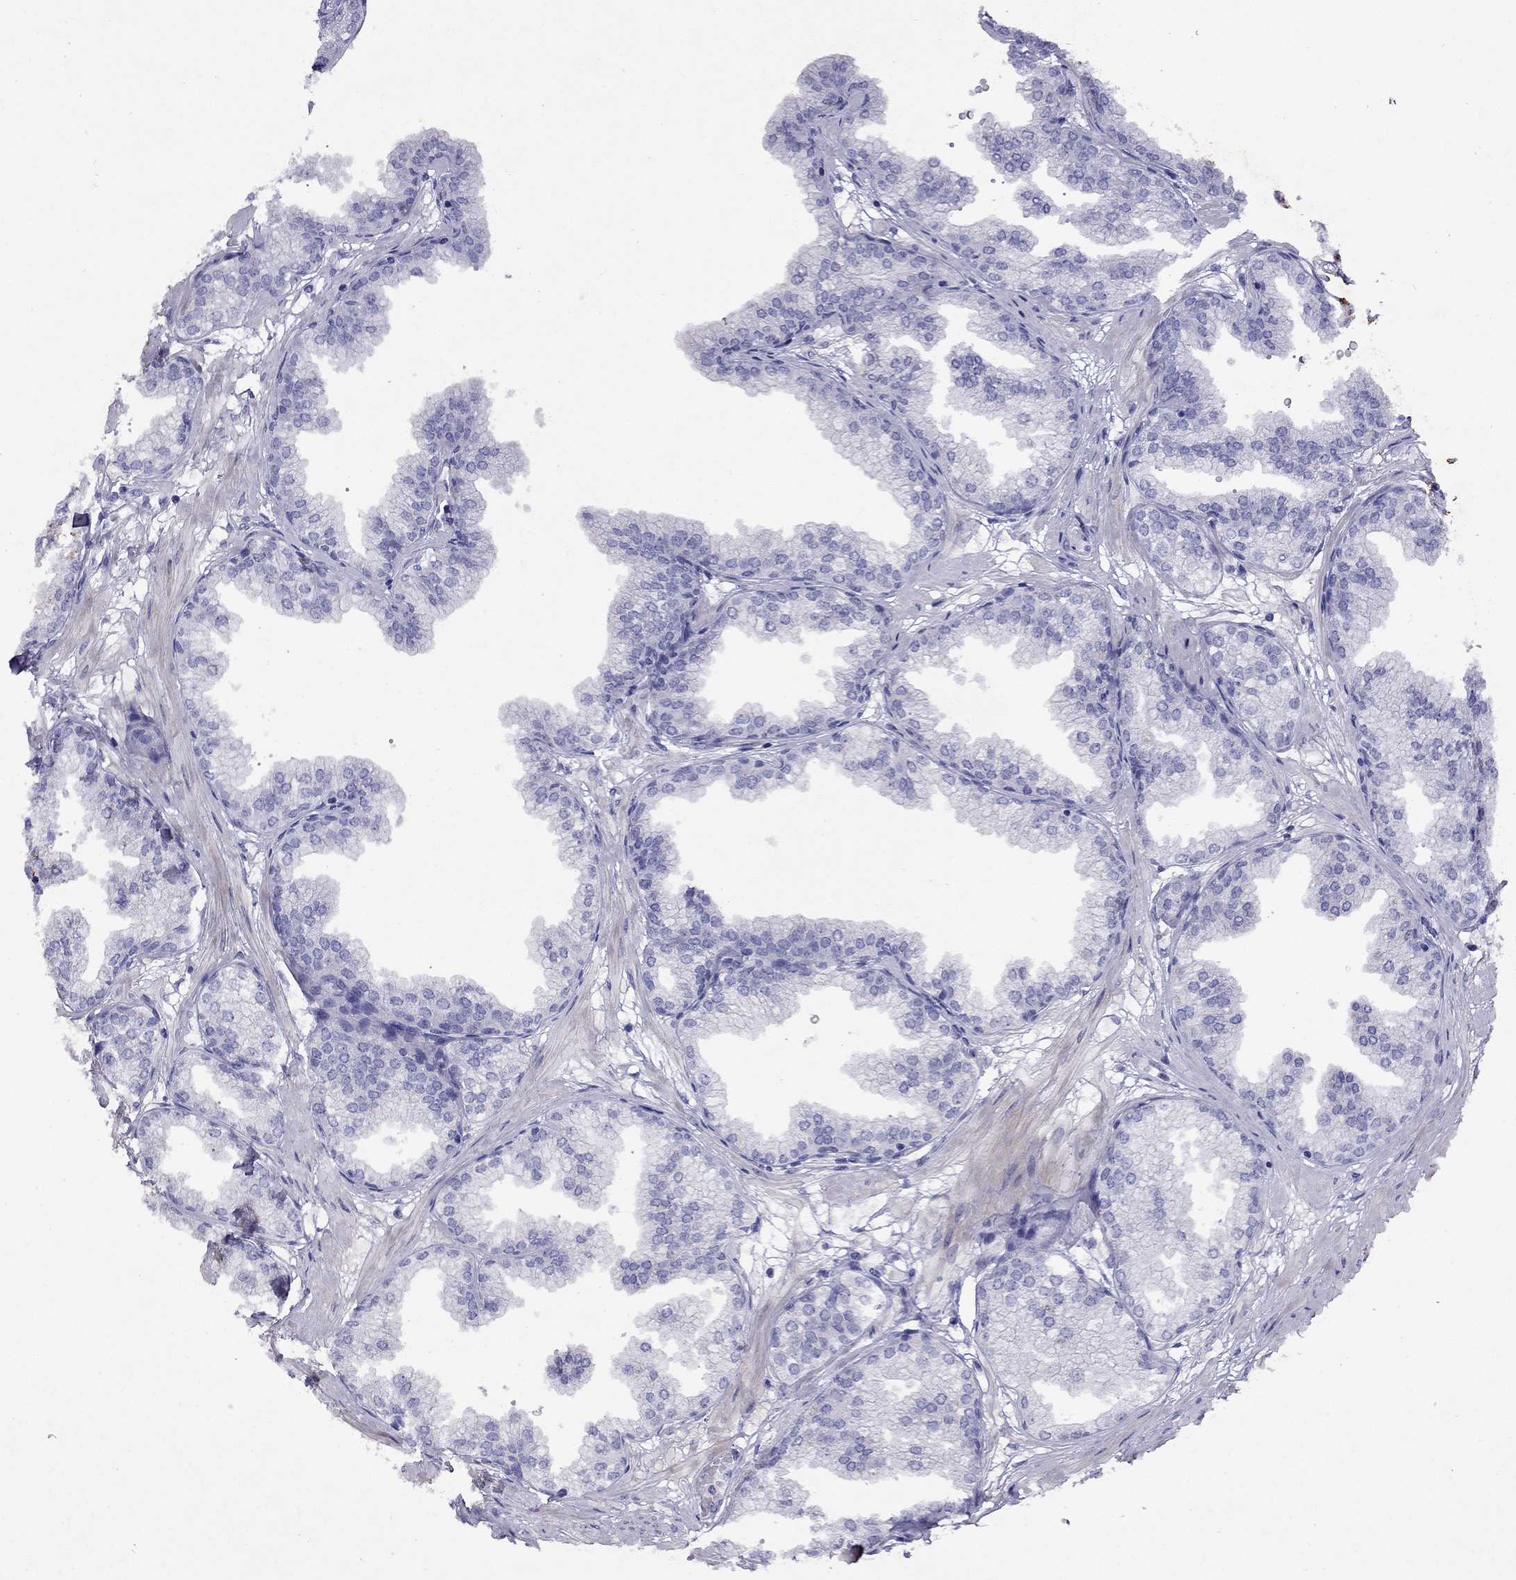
{"staining": {"intensity": "negative", "quantity": "none", "location": "none"}, "tissue": "prostate", "cell_type": "Glandular cells", "image_type": "normal", "snomed": [{"axis": "morphology", "description": "Normal tissue, NOS"}, {"axis": "topography", "description": "Prostate"}], "caption": "The IHC image has no significant expression in glandular cells of prostate.", "gene": "GNAT3", "patient": {"sex": "male", "age": 37}}